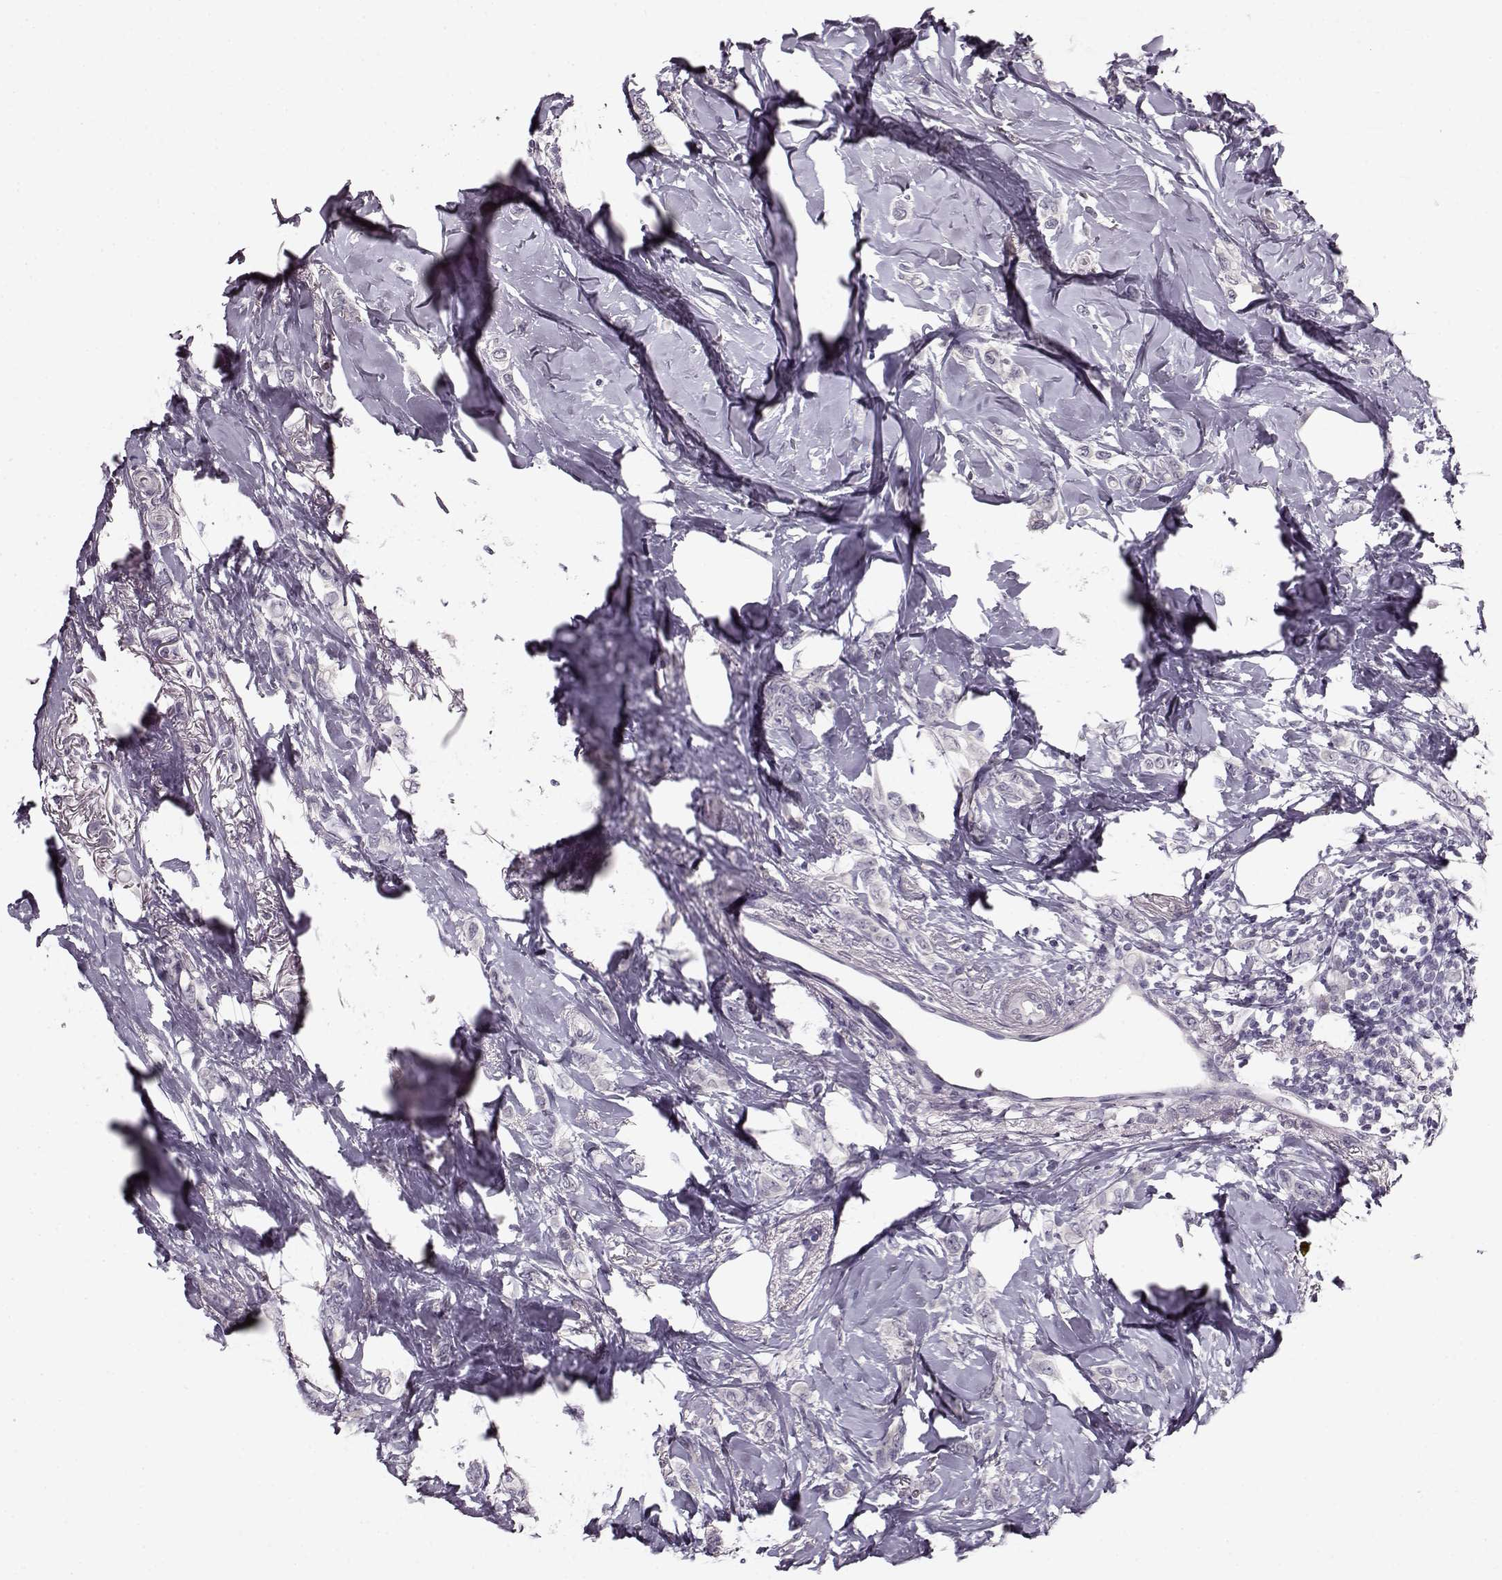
{"staining": {"intensity": "negative", "quantity": "none", "location": "none"}, "tissue": "breast cancer", "cell_type": "Tumor cells", "image_type": "cancer", "snomed": [{"axis": "morphology", "description": "Lobular carcinoma"}, {"axis": "topography", "description": "Breast"}], "caption": "The histopathology image displays no significant positivity in tumor cells of breast cancer (lobular carcinoma). (Brightfield microscopy of DAB (3,3'-diaminobenzidine) IHC at high magnification).", "gene": "RP1L1", "patient": {"sex": "female", "age": 66}}